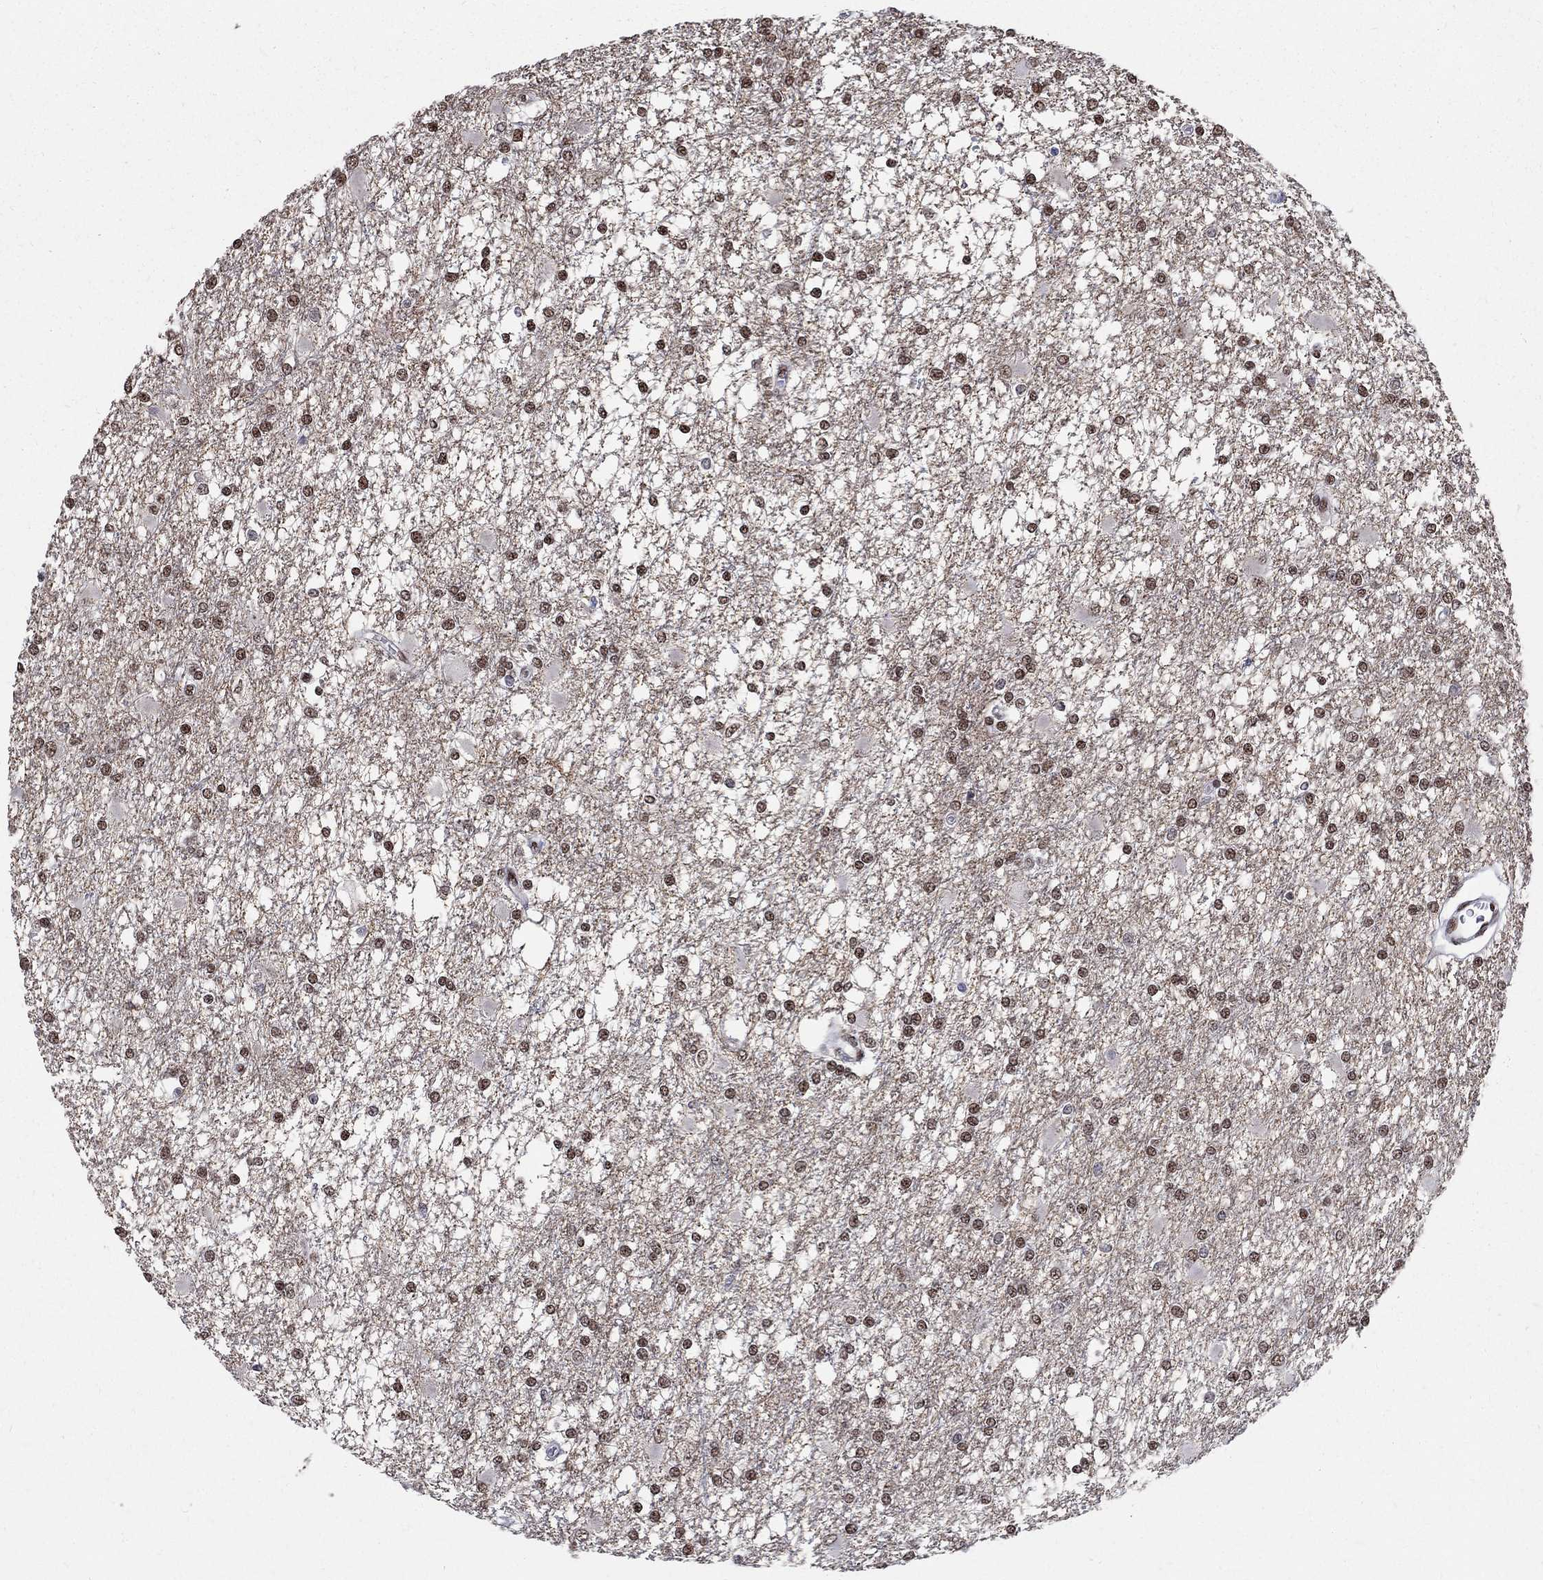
{"staining": {"intensity": "strong", "quantity": "25%-75%", "location": "nuclear"}, "tissue": "glioma", "cell_type": "Tumor cells", "image_type": "cancer", "snomed": [{"axis": "morphology", "description": "Glioma, malignant, High grade"}, {"axis": "topography", "description": "Cerebral cortex"}], "caption": "DAB (3,3'-diaminobenzidine) immunohistochemical staining of glioma displays strong nuclear protein expression in about 25%-75% of tumor cells.", "gene": "FBXO16", "patient": {"sex": "male", "age": 79}}